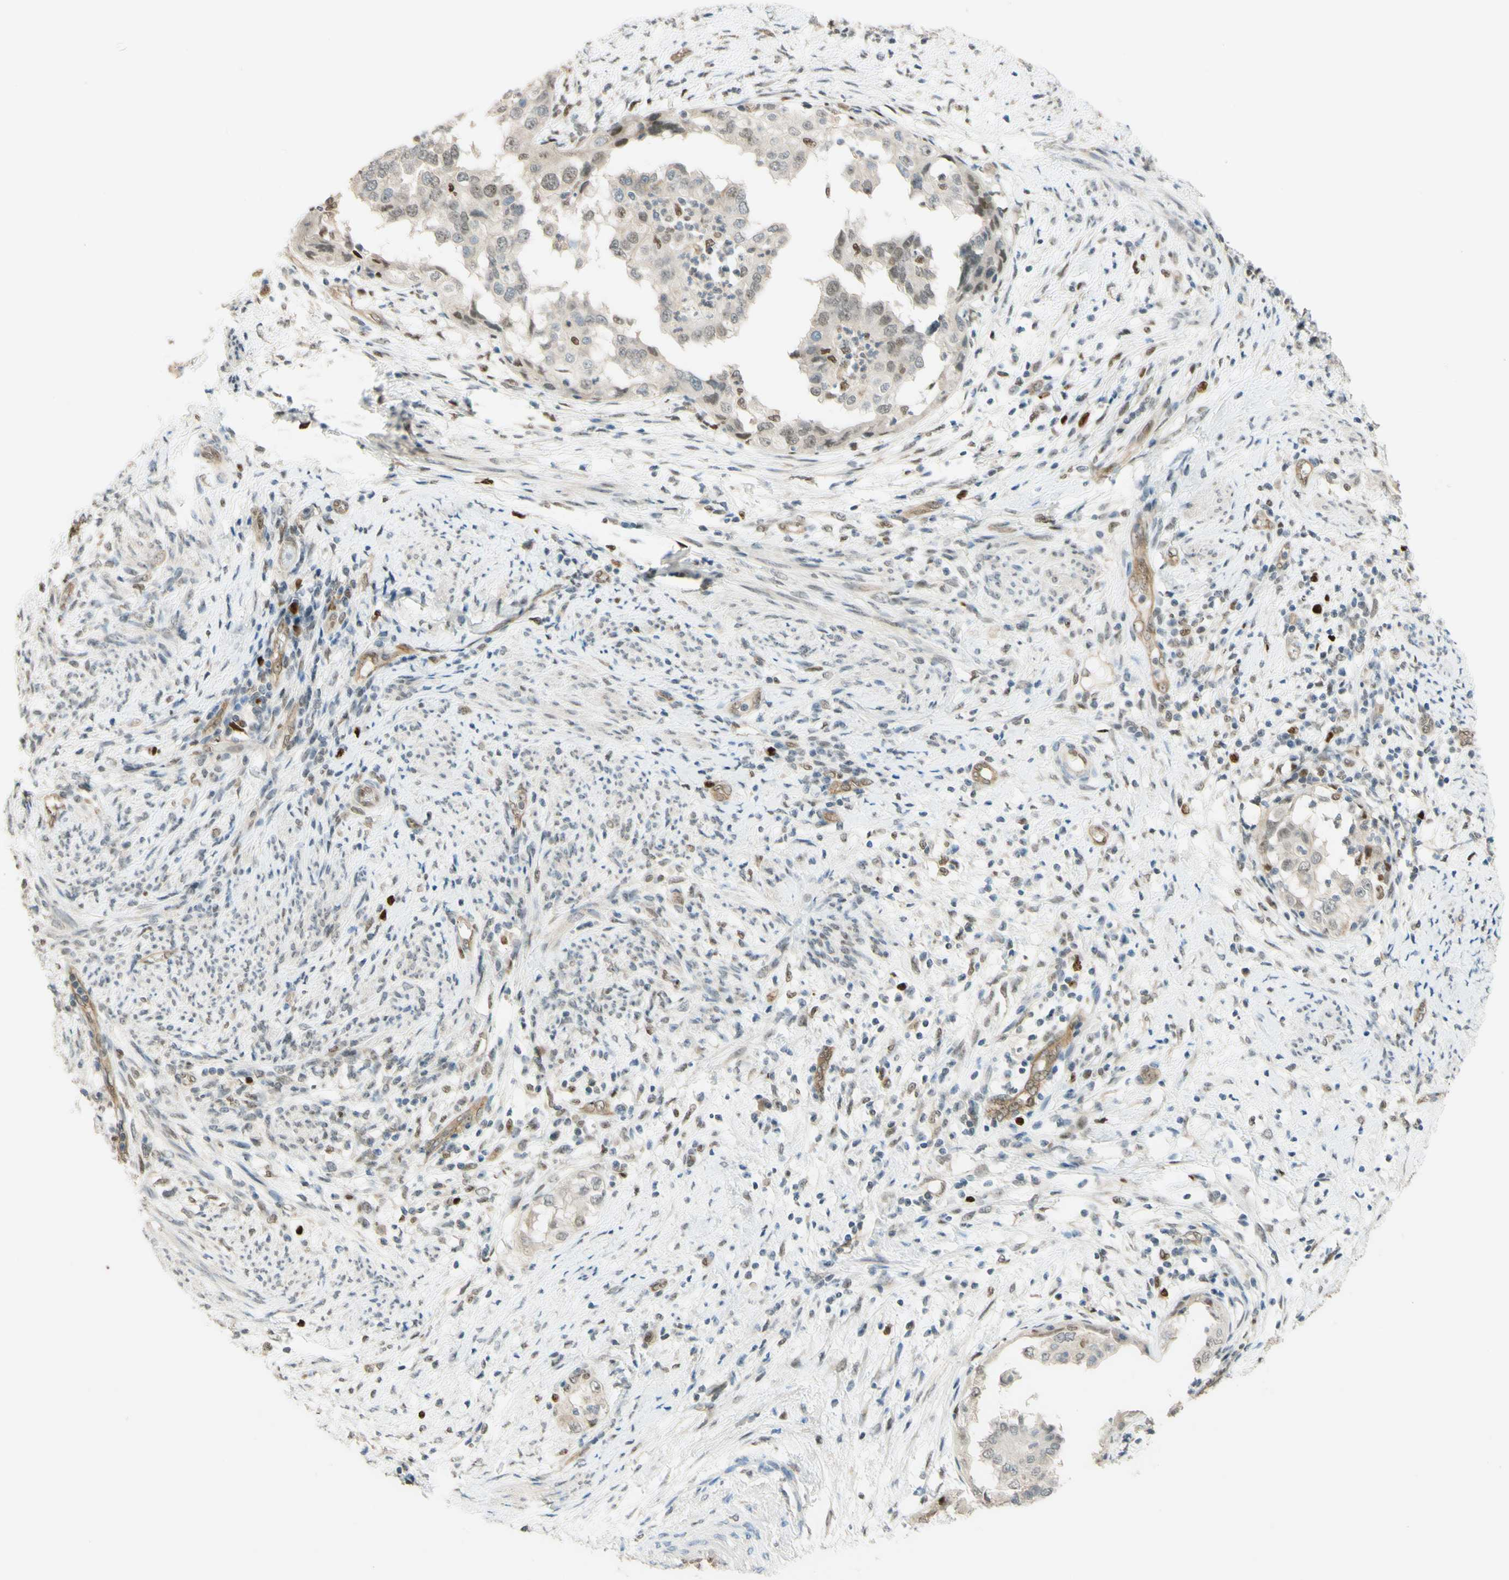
{"staining": {"intensity": "weak", "quantity": "<25%", "location": "nuclear"}, "tissue": "endometrial cancer", "cell_type": "Tumor cells", "image_type": "cancer", "snomed": [{"axis": "morphology", "description": "Adenocarcinoma, NOS"}, {"axis": "topography", "description": "Endometrium"}], "caption": "Human endometrial adenocarcinoma stained for a protein using immunohistochemistry displays no expression in tumor cells.", "gene": "POLB", "patient": {"sex": "female", "age": 85}}